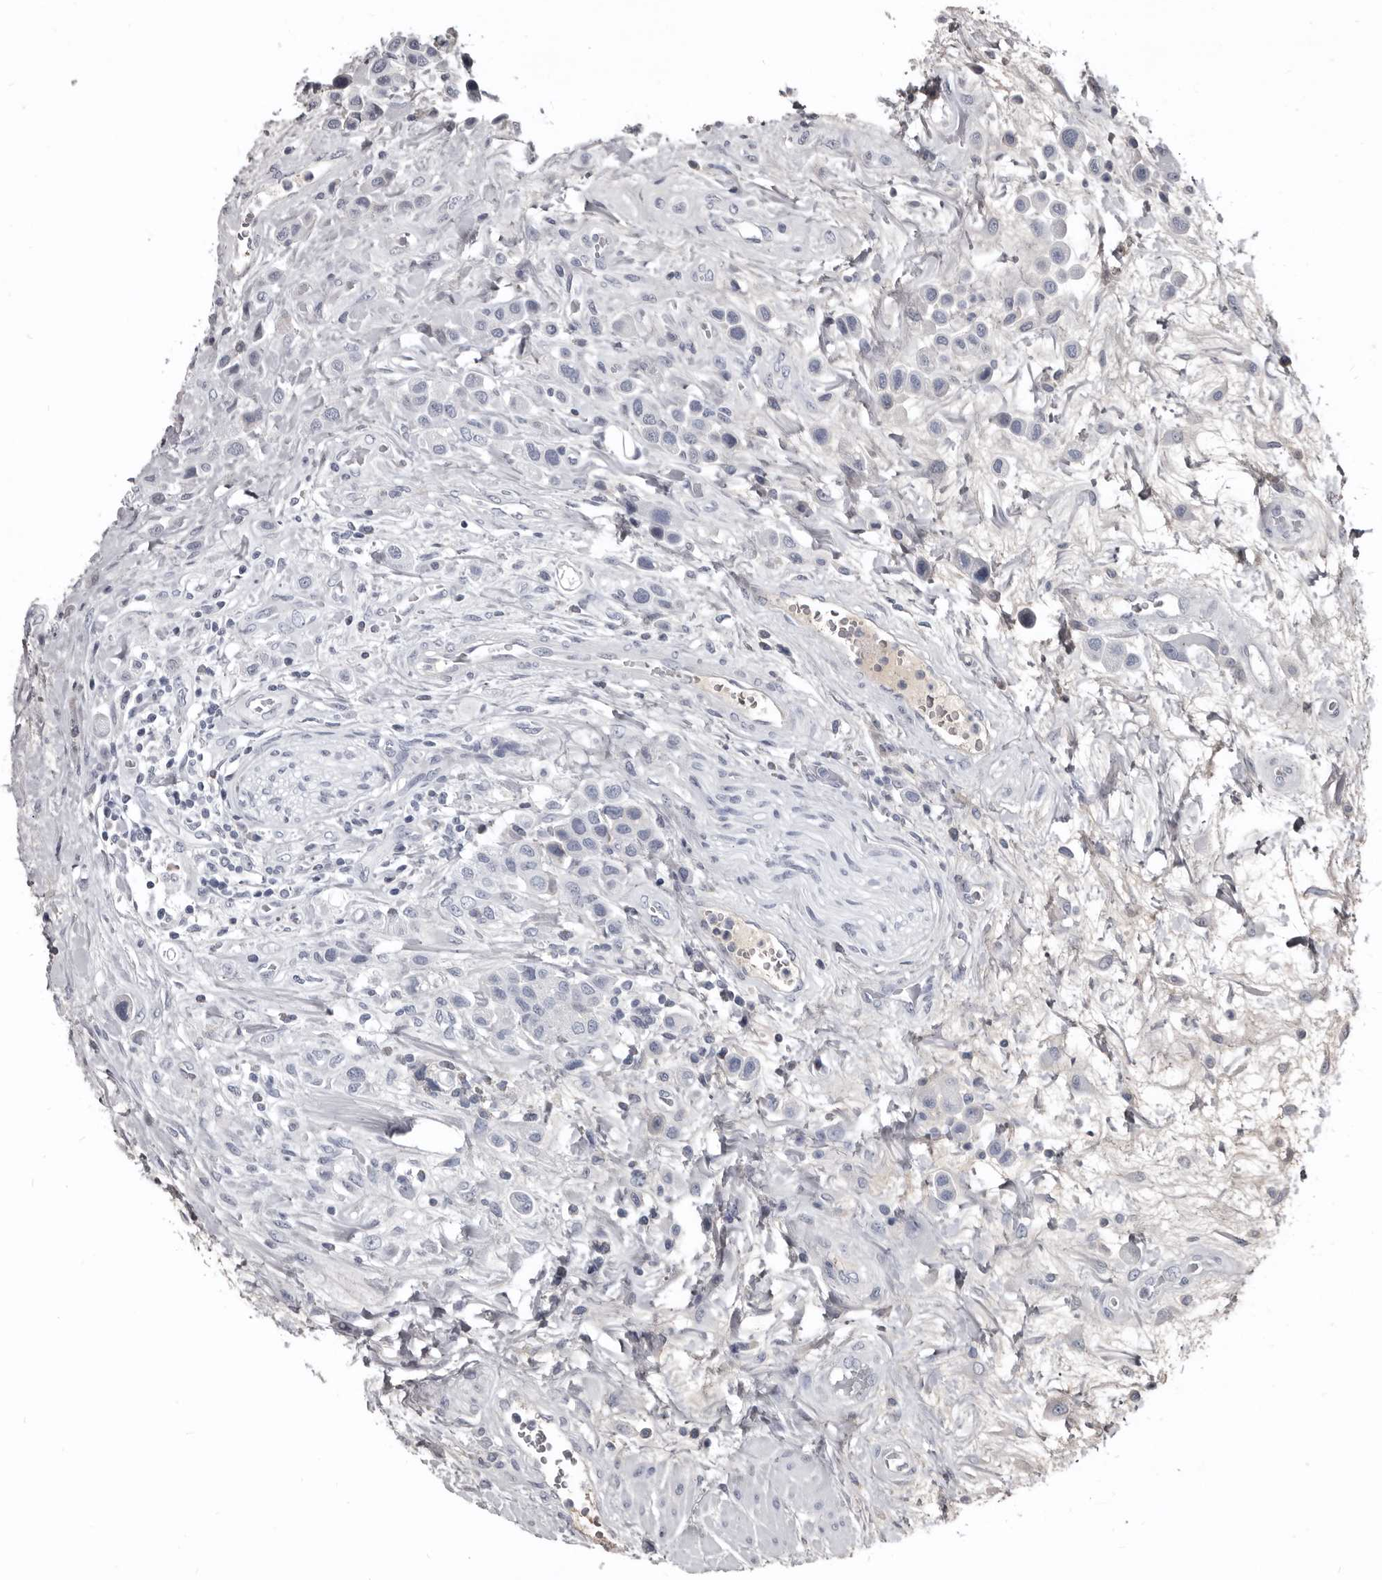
{"staining": {"intensity": "negative", "quantity": "none", "location": "none"}, "tissue": "urothelial cancer", "cell_type": "Tumor cells", "image_type": "cancer", "snomed": [{"axis": "morphology", "description": "Urothelial carcinoma, High grade"}, {"axis": "topography", "description": "Urinary bladder"}], "caption": "Tumor cells show no significant protein positivity in high-grade urothelial carcinoma.", "gene": "GREB1", "patient": {"sex": "male", "age": 50}}